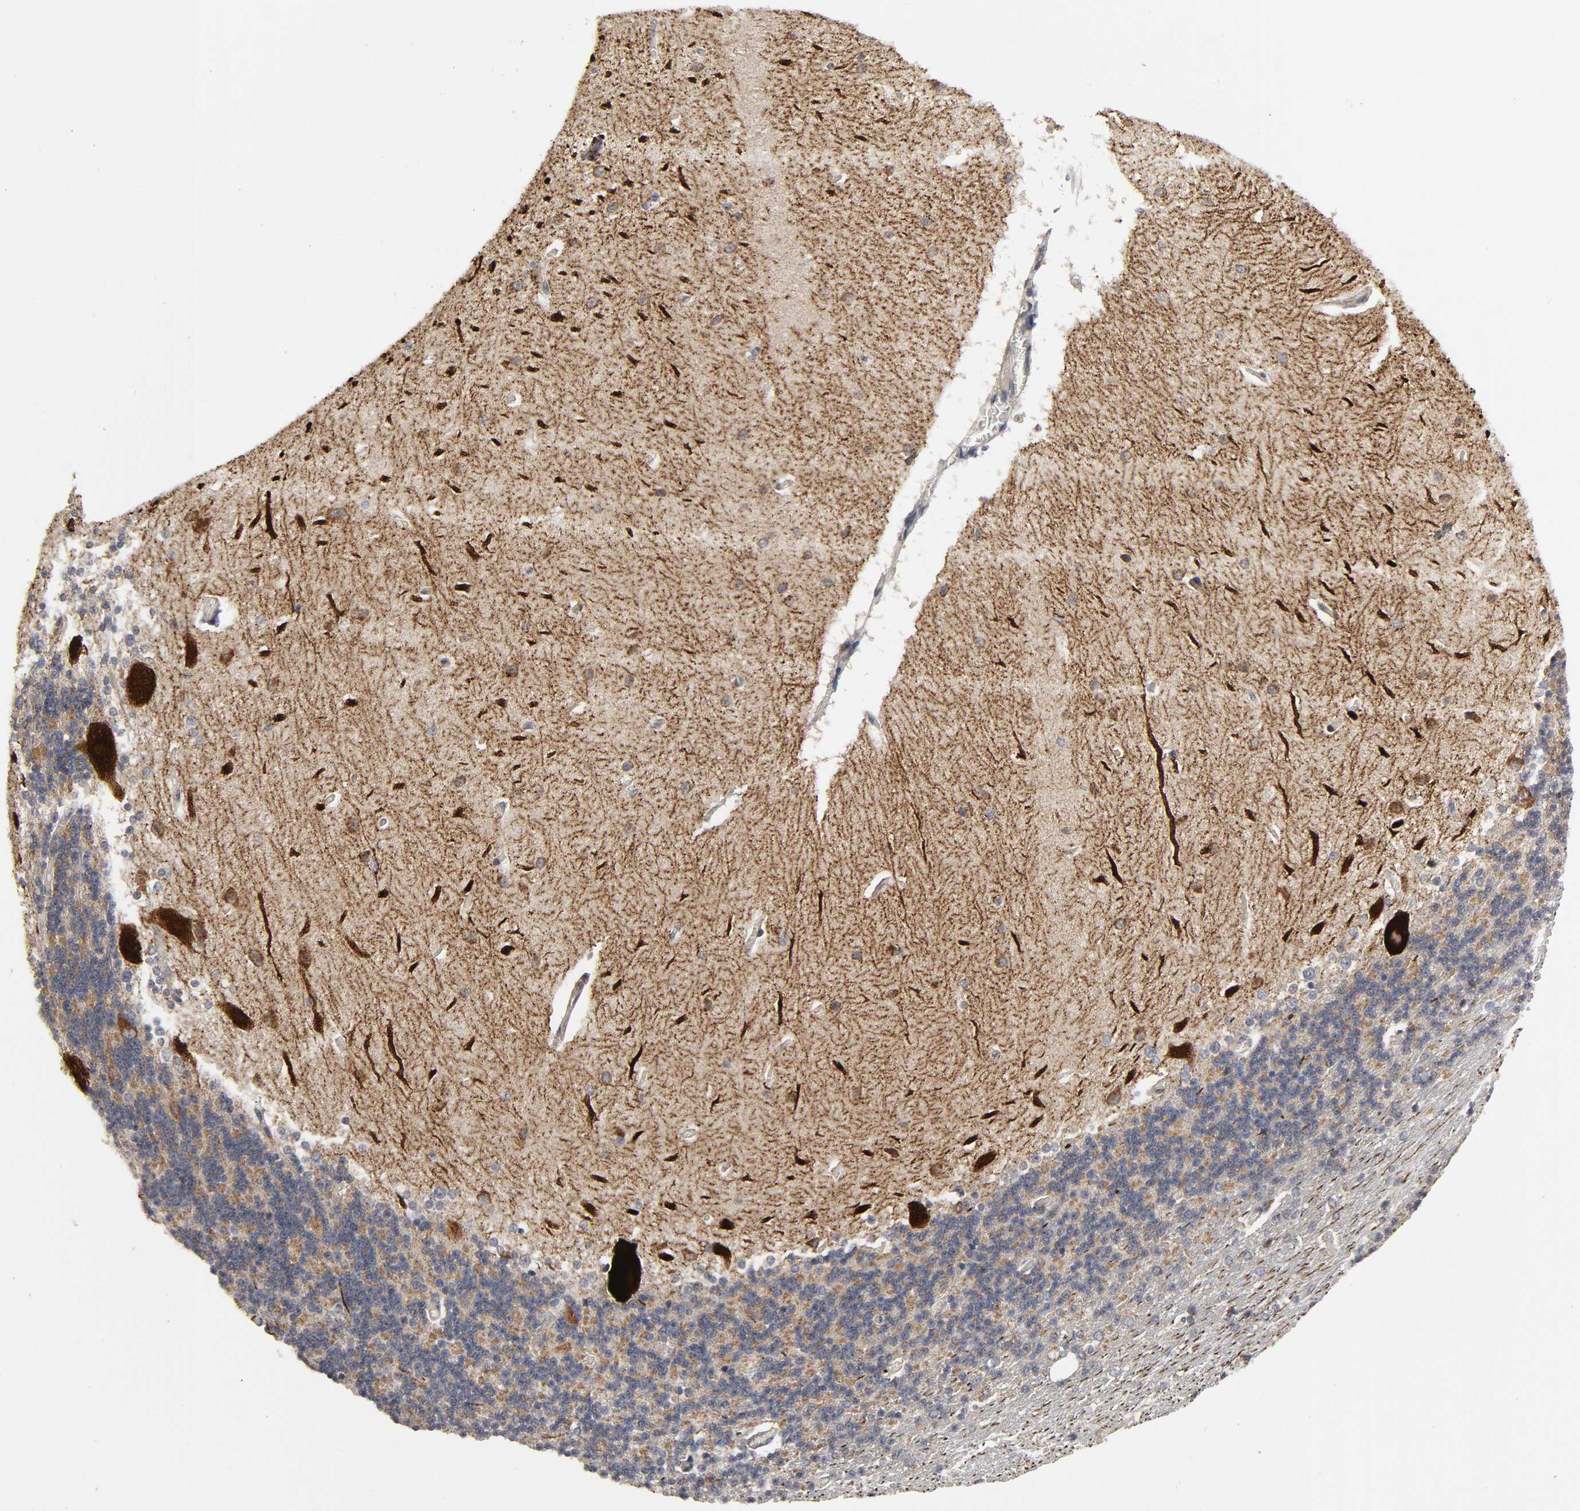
{"staining": {"intensity": "moderate", "quantity": "<25%", "location": "cytoplasmic/membranous"}, "tissue": "cerebellum", "cell_type": "Cells in granular layer", "image_type": "normal", "snomed": [{"axis": "morphology", "description": "Normal tissue, NOS"}, {"axis": "topography", "description": "Cerebellum"}], "caption": "Immunohistochemical staining of benign cerebellum exhibits low levels of moderate cytoplasmic/membranous expression in approximately <25% of cells in granular layer. (DAB (3,3'-diaminobenzidine) IHC with brightfield microscopy, high magnification).", "gene": "SLC30A9", "patient": {"sex": "female", "age": 54}}